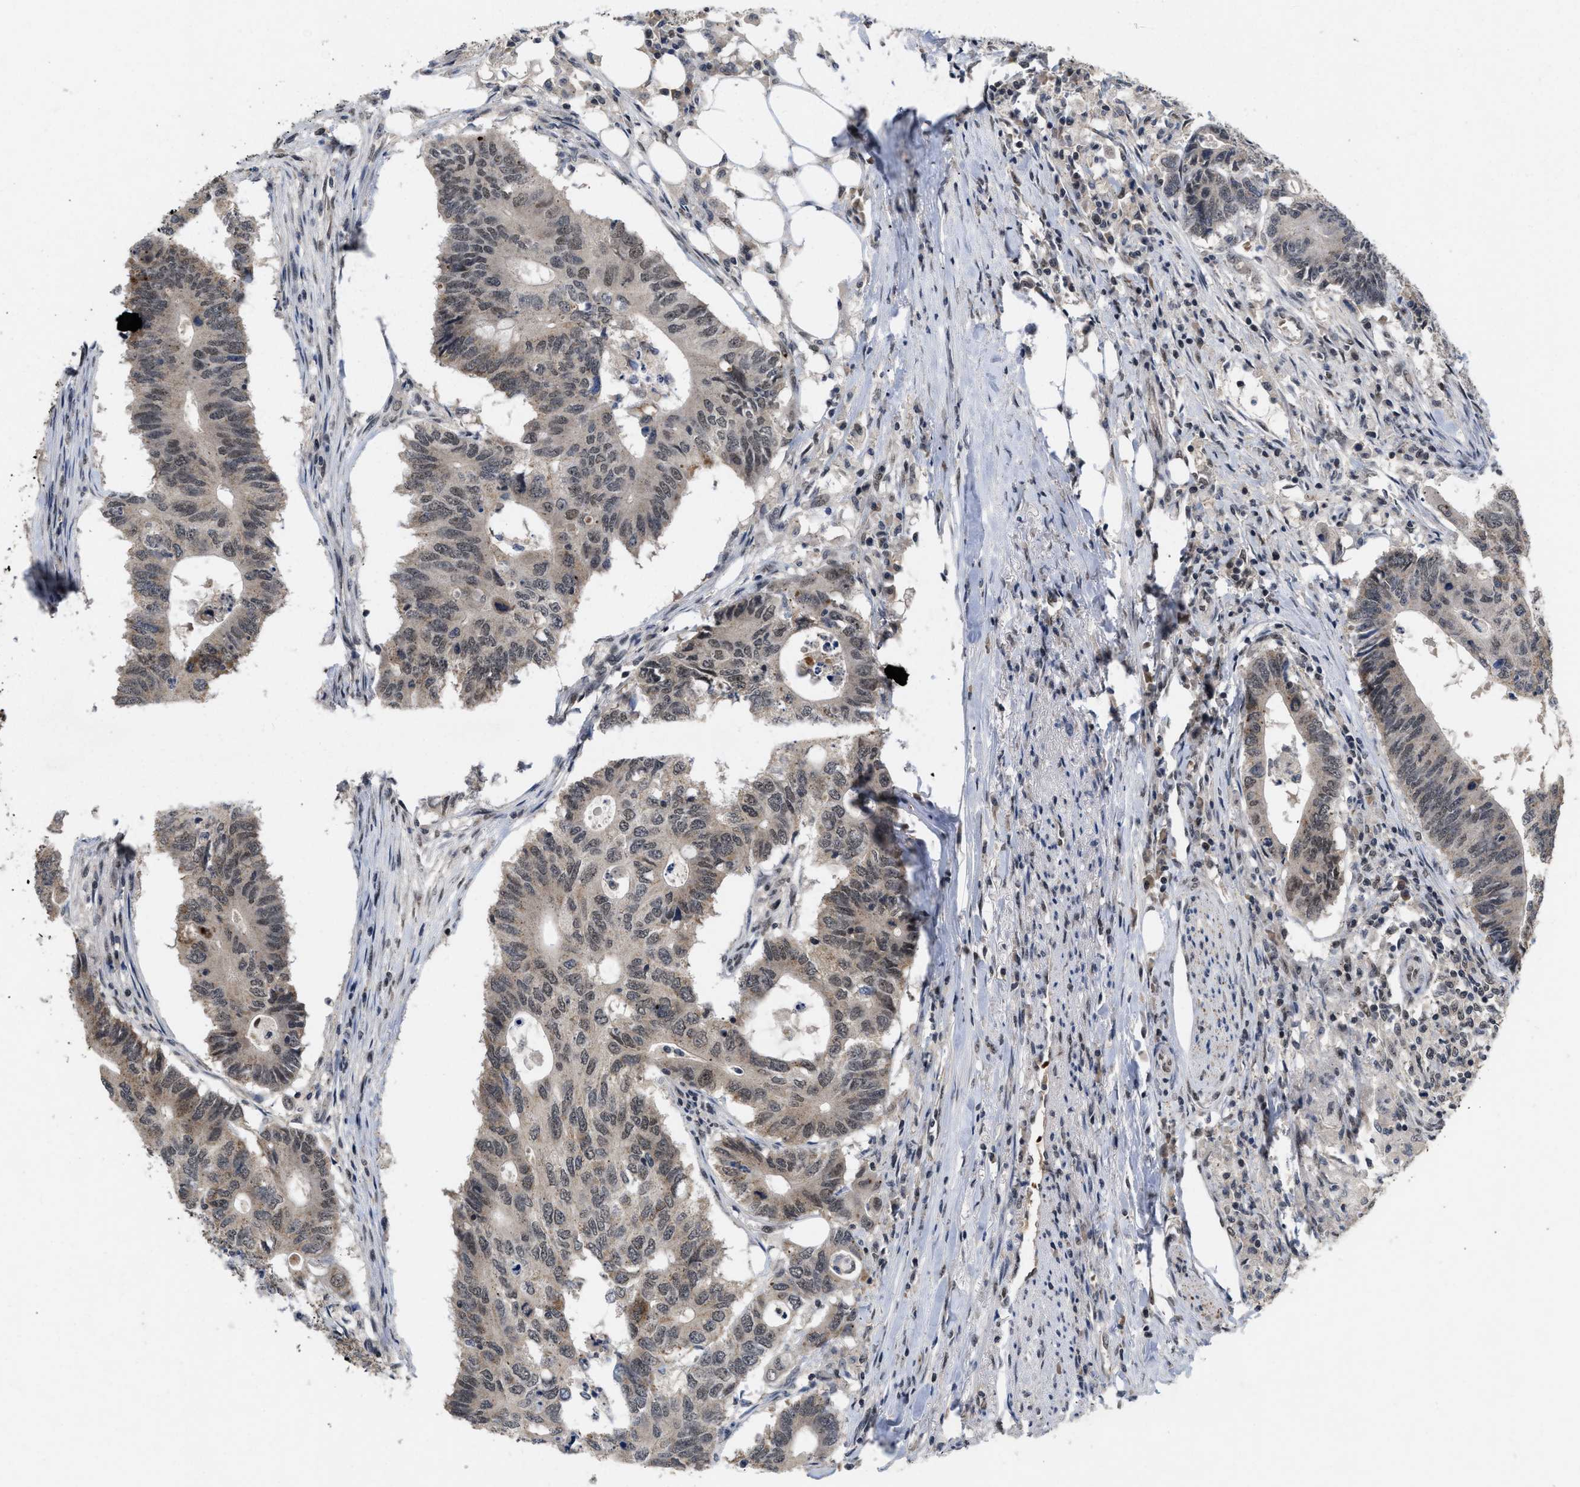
{"staining": {"intensity": "weak", "quantity": "25%-75%", "location": "nuclear"}, "tissue": "colorectal cancer", "cell_type": "Tumor cells", "image_type": "cancer", "snomed": [{"axis": "morphology", "description": "Adenocarcinoma, NOS"}, {"axis": "topography", "description": "Colon"}], "caption": "There is low levels of weak nuclear positivity in tumor cells of adenocarcinoma (colorectal), as demonstrated by immunohistochemical staining (brown color).", "gene": "ZNF346", "patient": {"sex": "male", "age": 71}}